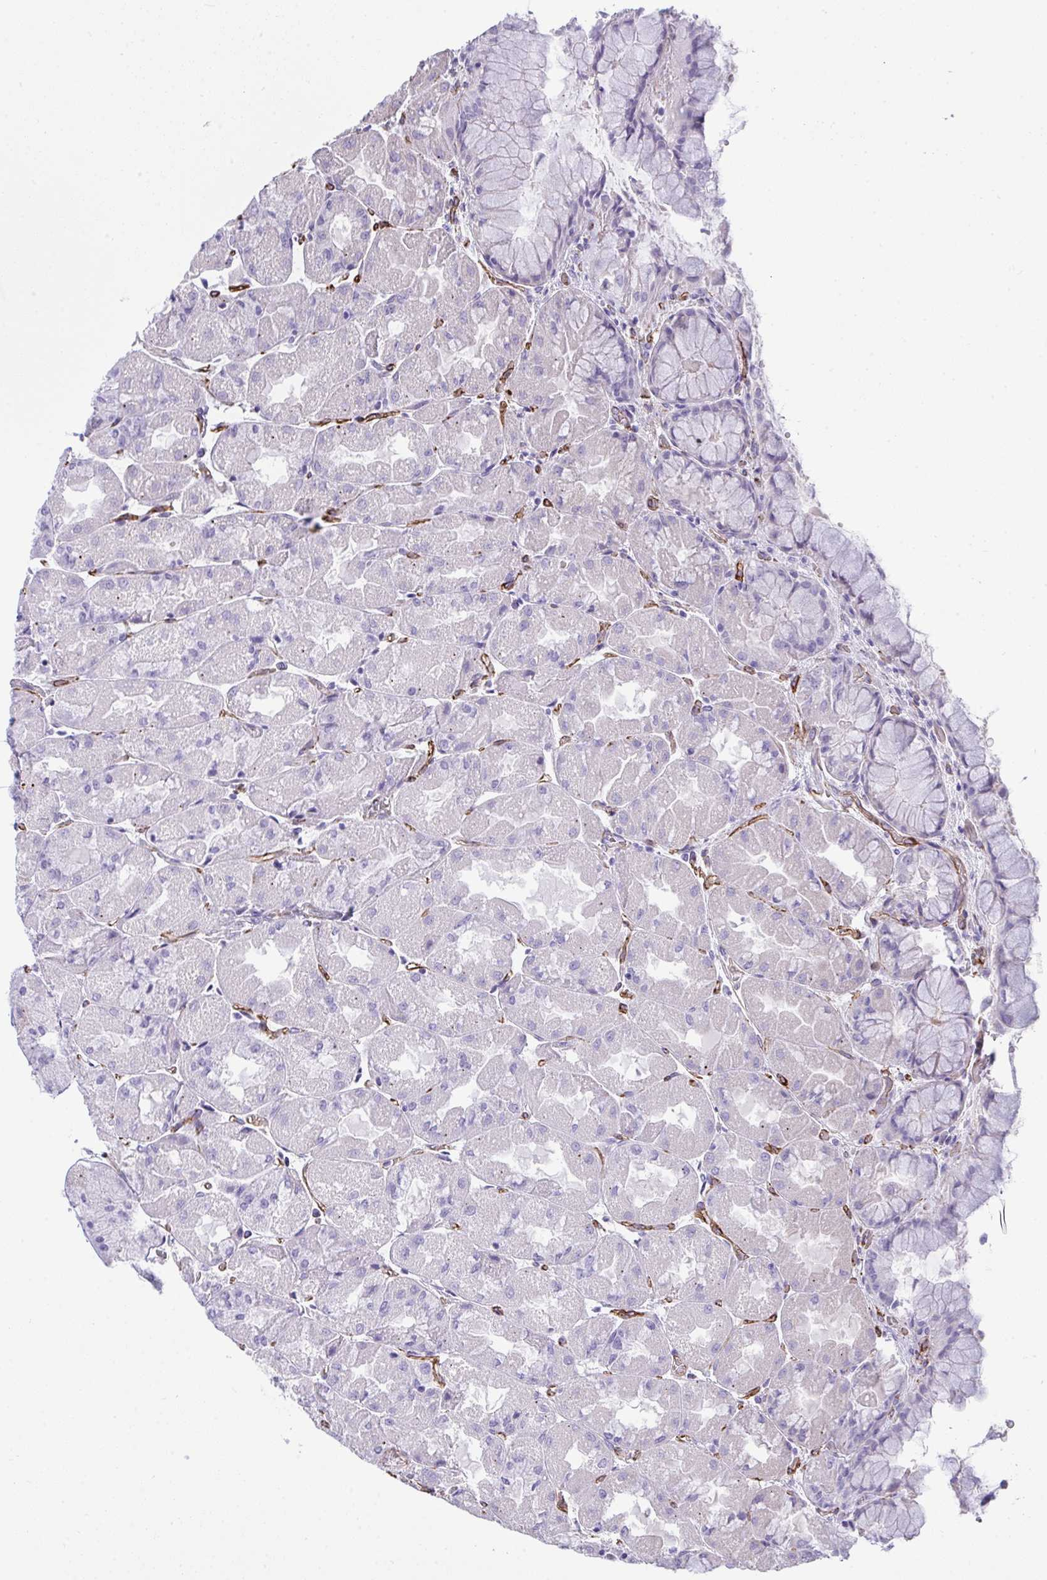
{"staining": {"intensity": "negative", "quantity": "none", "location": "none"}, "tissue": "stomach", "cell_type": "Glandular cells", "image_type": "normal", "snomed": [{"axis": "morphology", "description": "Normal tissue, NOS"}, {"axis": "topography", "description": "Stomach"}], "caption": "IHC of benign human stomach demonstrates no expression in glandular cells.", "gene": "SLC35B1", "patient": {"sex": "female", "age": 61}}